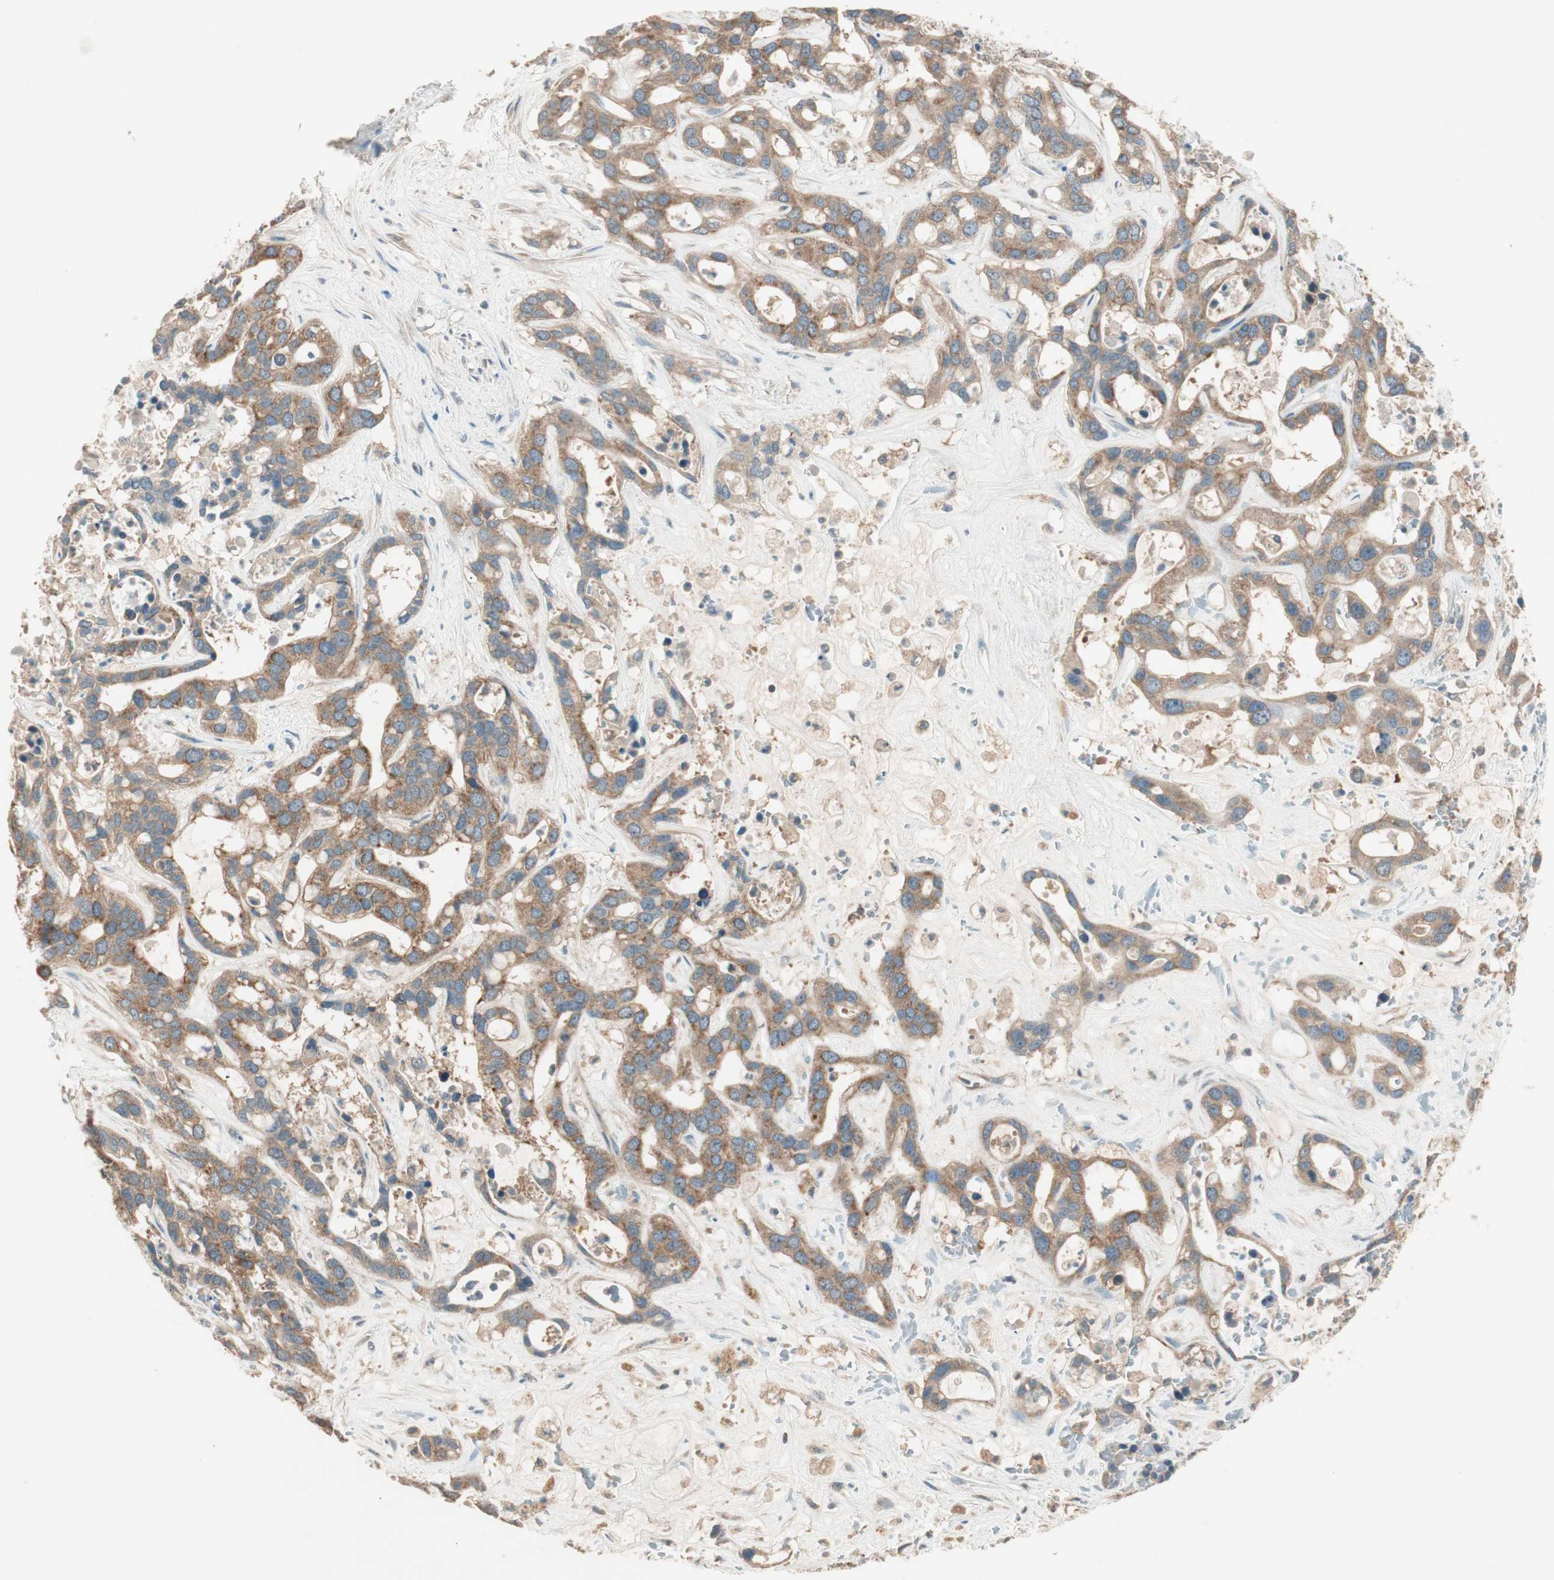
{"staining": {"intensity": "moderate", "quantity": ">75%", "location": "cytoplasmic/membranous"}, "tissue": "liver cancer", "cell_type": "Tumor cells", "image_type": "cancer", "snomed": [{"axis": "morphology", "description": "Cholangiocarcinoma"}, {"axis": "topography", "description": "Liver"}], "caption": "Immunohistochemical staining of liver cholangiocarcinoma exhibits medium levels of moderate cytoplasmic/membranous protein staining in about >75% of tumor cells.", "gene": "CC2D1A", "patient": {"sex": "female", "age": 65}}